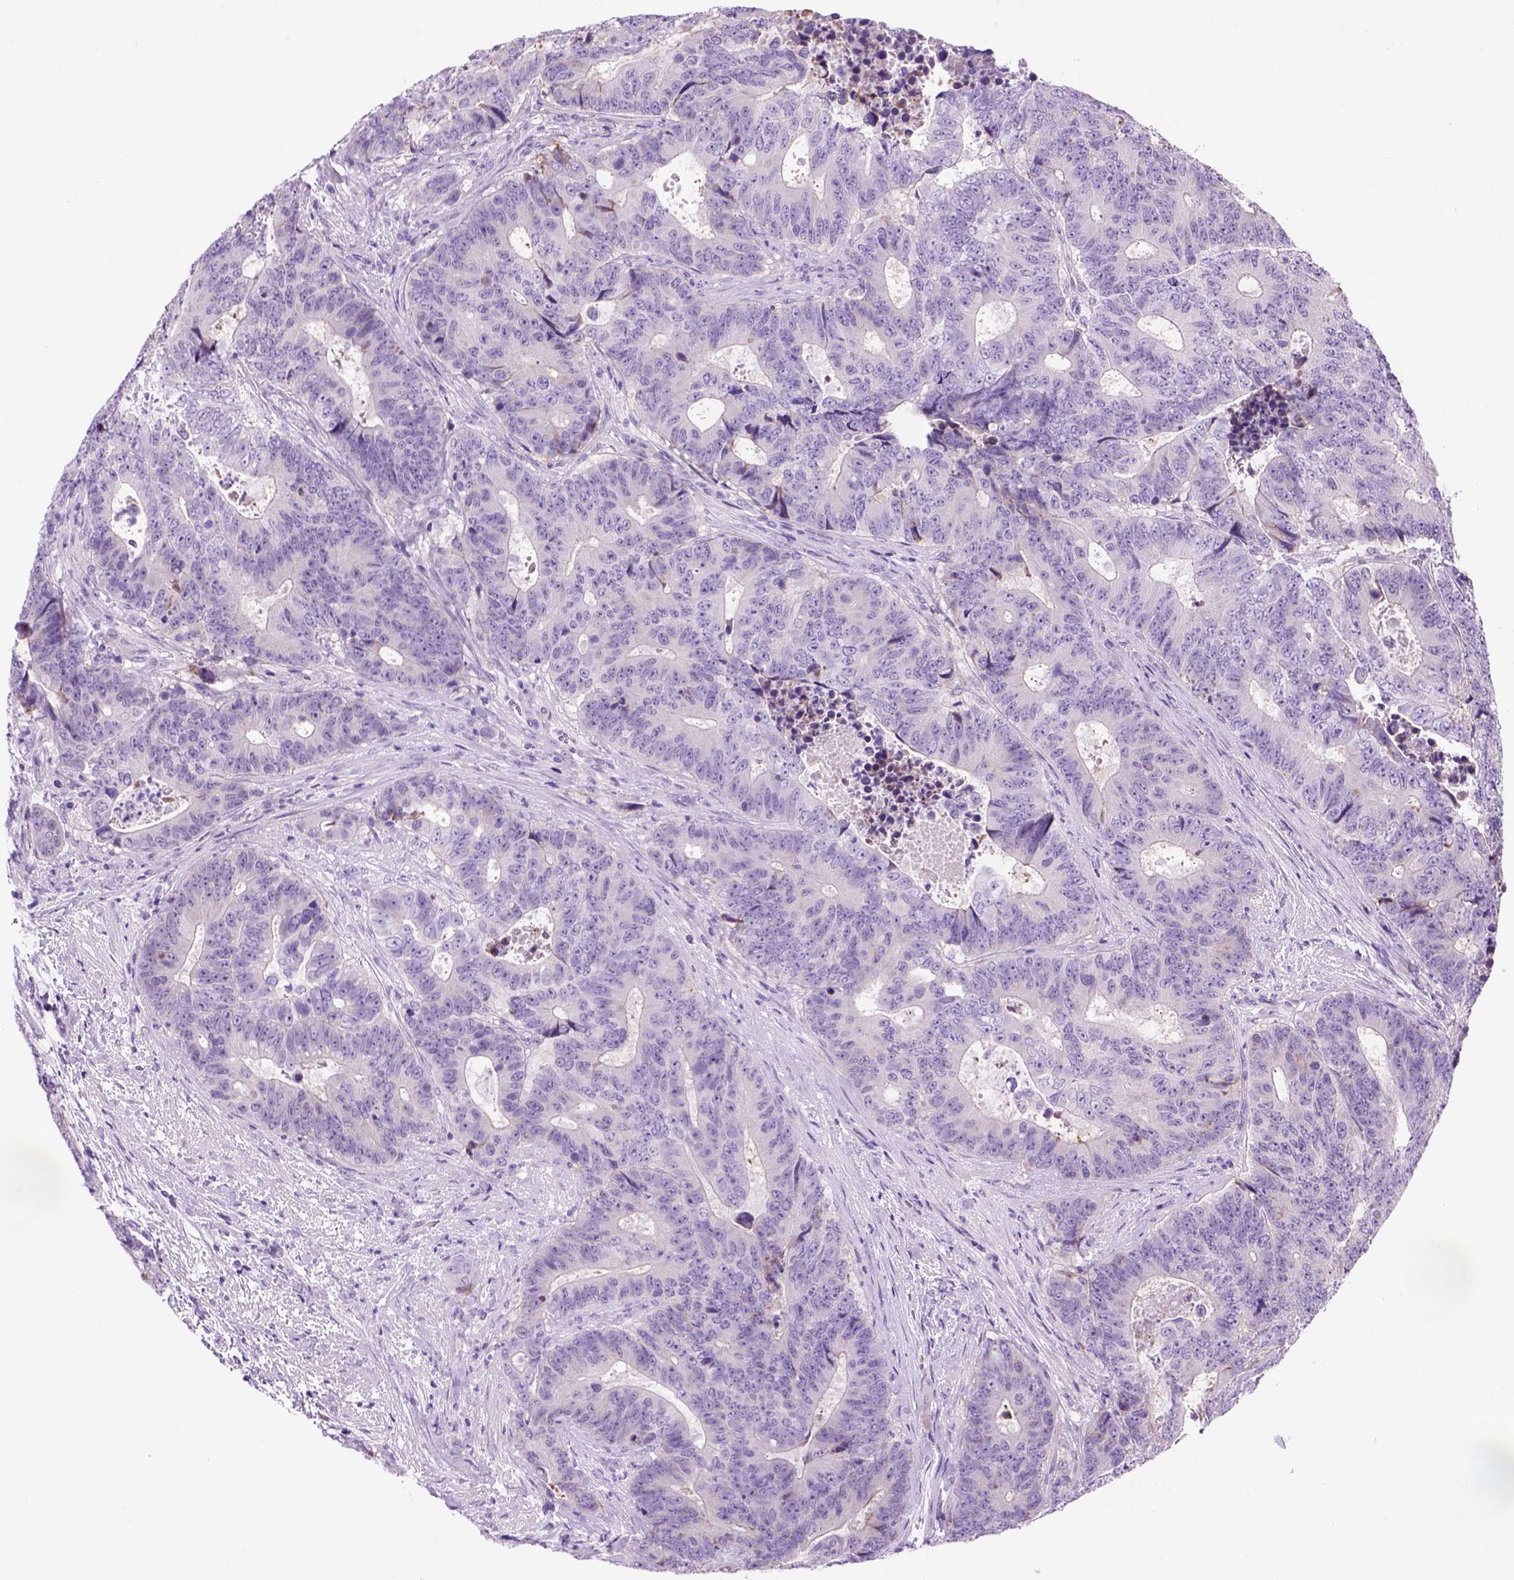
{"staining": {"intensity": "negative", "quantity": "none", "location": "none"}, "tissue": "colorectal cancer", "cell_type": "Tumor cells", "image_type": "cancer", "snomed": [{"axis": "morphology", "description": "Adenocarcinoma, NOS"}, {"axis": "topography", "description": "Colon"}], "caption": "DAB (3,3'-diaminobenzidine) immunohistochemical staining of human adenocarcinoma (colorectal) exhibits no significant staining in tumor cells.", "gene": "HHIPL2", "patient": {"sex": "female", "age": 48}}